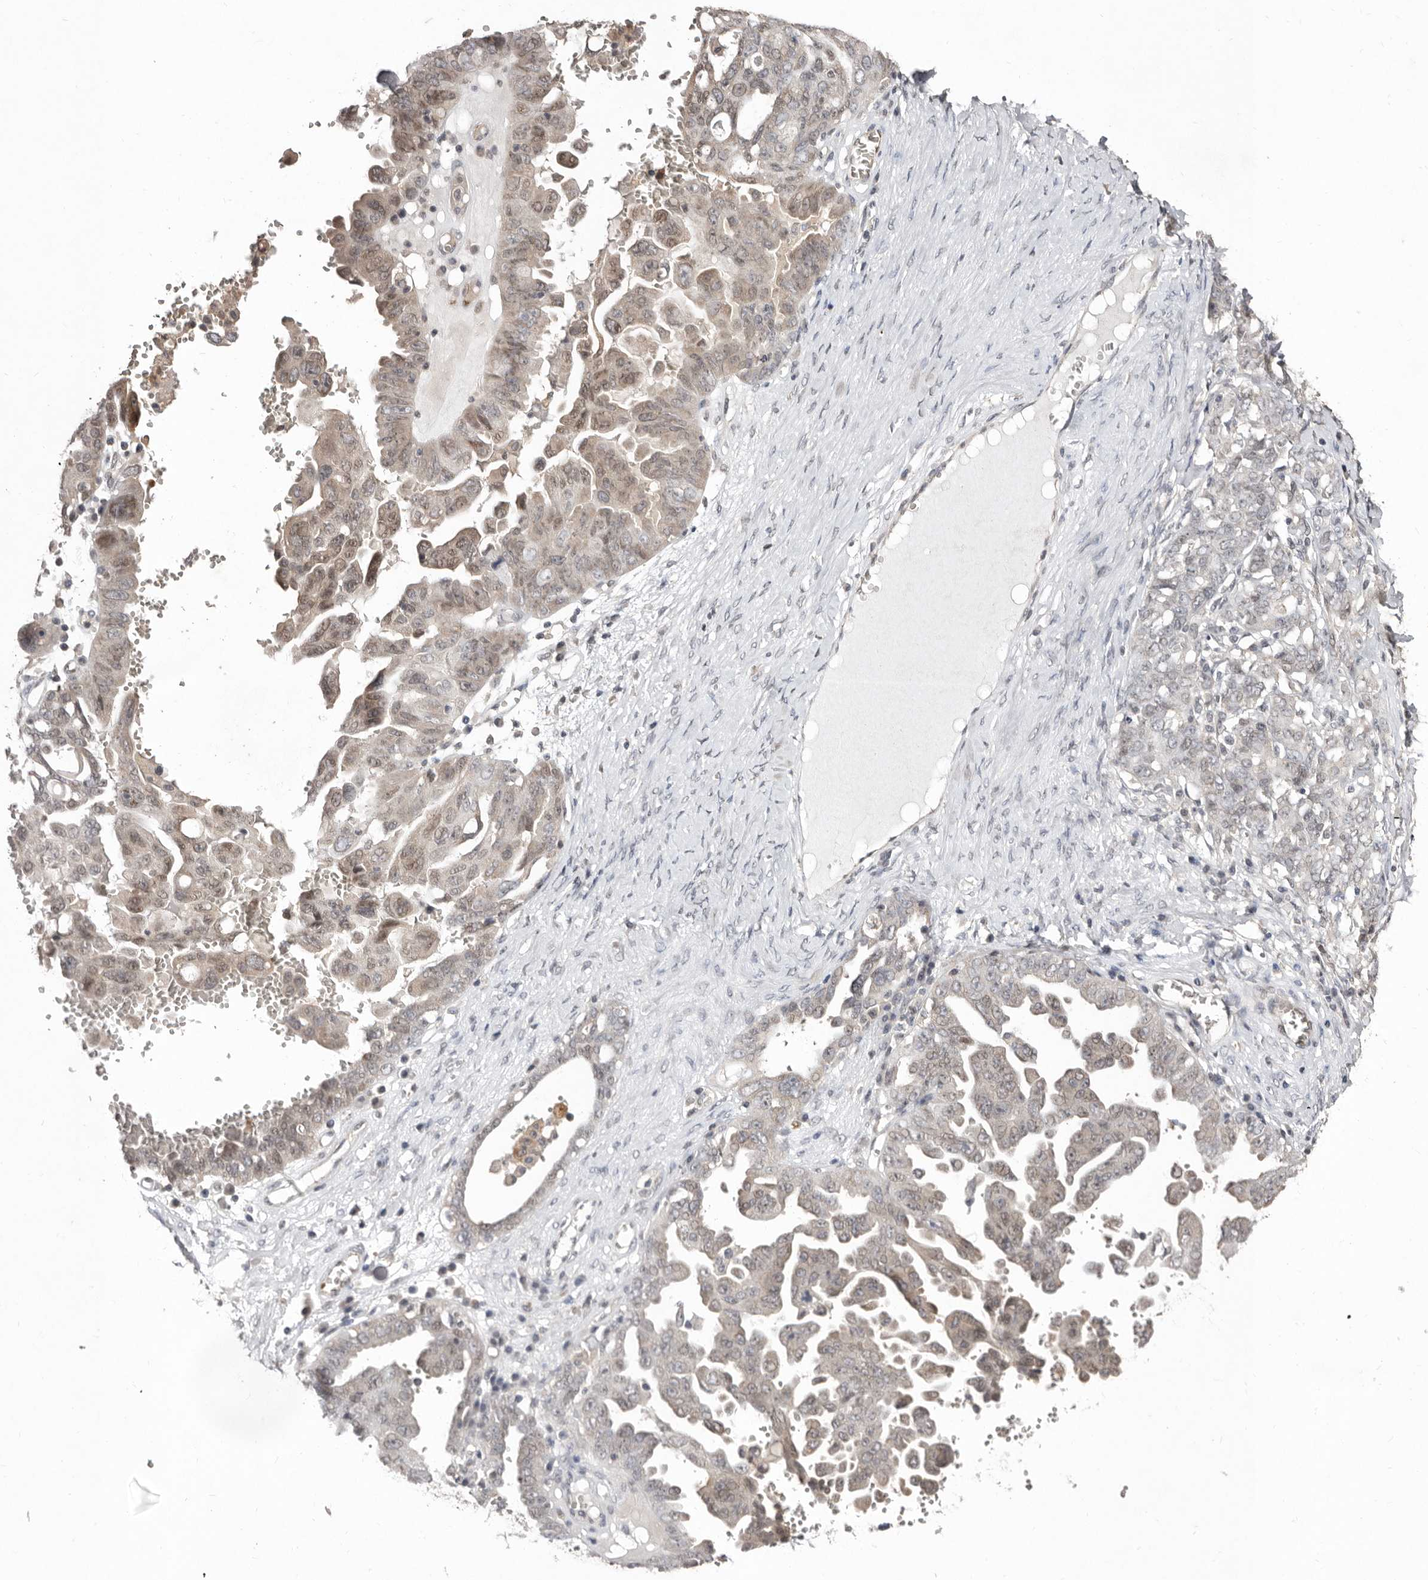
{"staining": {"intensity": "weak", "quantity": "<25%", "location": "cytoplasmic/membranous,nuclear"}, "tissue": "ovarian cancer", "cell_type": "Tumor cells", "image_type": "cancer", "snomed": [{"axis": "morphology", "description": "Carcinoma, endometroid"}, {"axis": "topography", "description": "Ovary"}], "caption": "There is no significant expression in tumor cells of ovarian cancer.", "gene": "SULT1E1", "patient": {"sex": "female", "age": 62}}